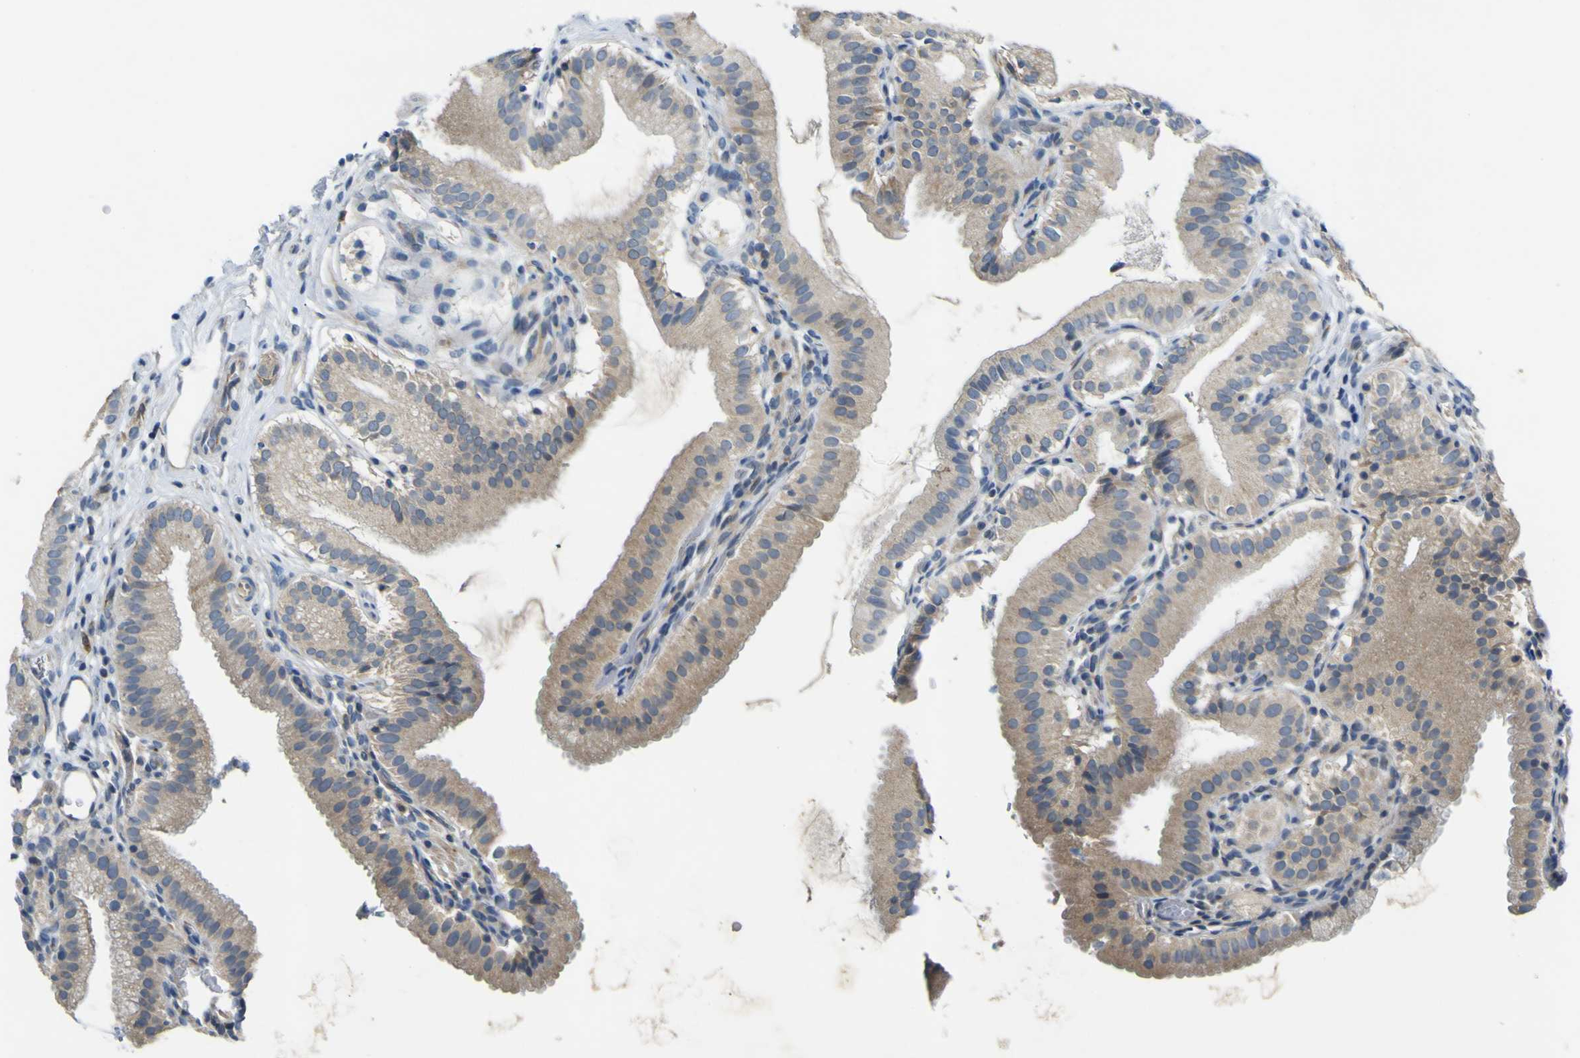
{"staining": {"intensity": "weak", "quantity": ">75%", "location": "cytoplasmic/membranous"}, "tissue": "gallbladder", "cell_type": "Glandular cells", "image_type": "normal", "snomed": [{"axis": "morphology", "description": "Normal tissue, NOS"}, {"axis": "topography", "description": "Gallbladder"}], "caption": "Approximately >75% of glandular cells in unremarkable gallbladder reveal weak cytoplasmic/membranous protein positivity as visualized by brown immunohistochemical staining.", "gene": "LDLR", "patient": {"sex": "male", "age": 54}}